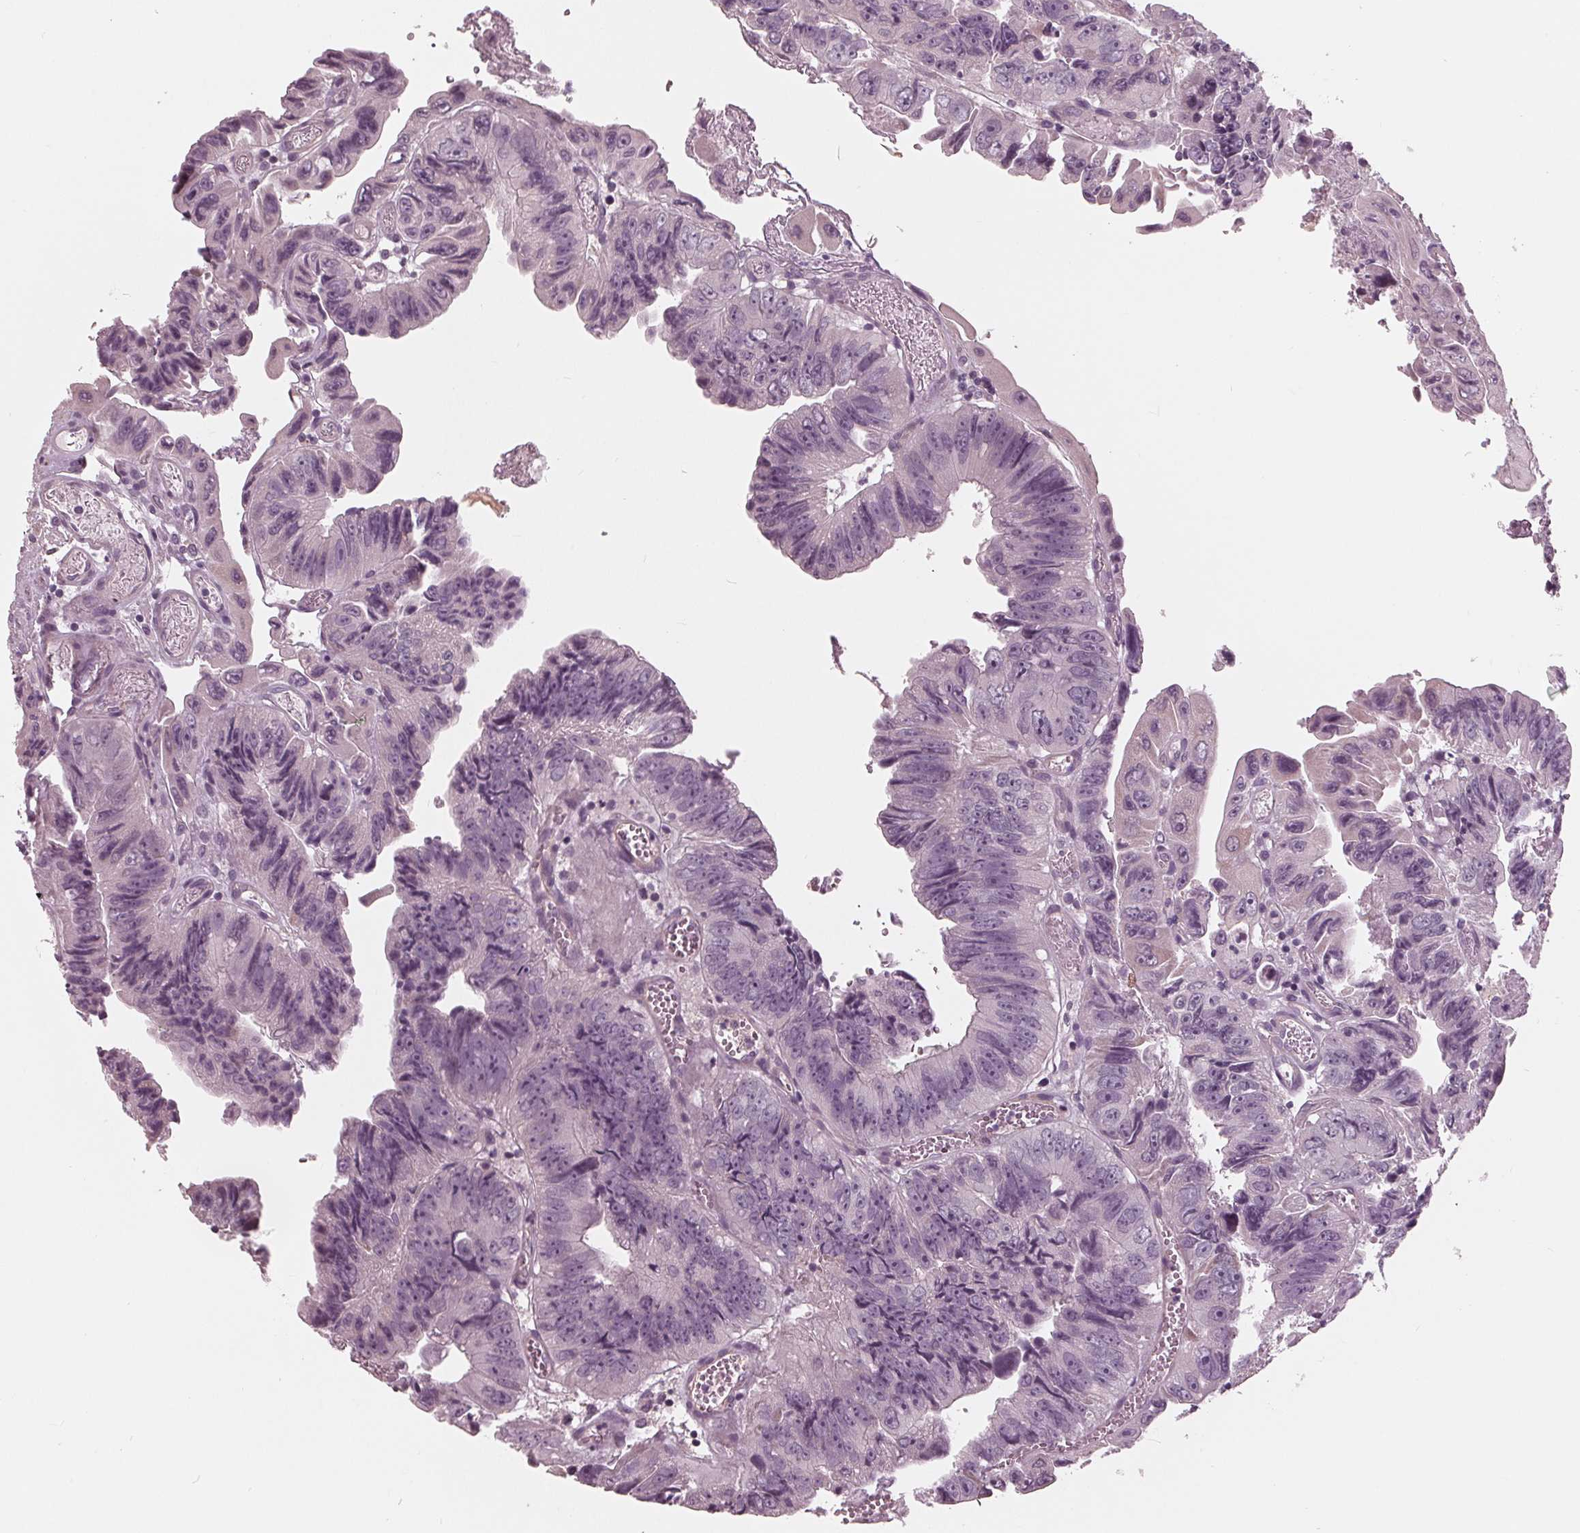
{"staining": {"intensity": "negative", "quantity": "none", "location": "none"}, "tissue": "colorectal cancer", "cell_type": "Tumor cells", "image_type": "cancer", "snomed": [{"axis": "morphology", "description": "Adenocarcinoma, NOS"}, {"axis": "topography", "description": "Colon"}], "caption": "Tumor cells are negative for brown protein staining in adenocarcinoma (colorectal).", "gene": "ING3", "patient": {"sex": "female", "age": 84}}